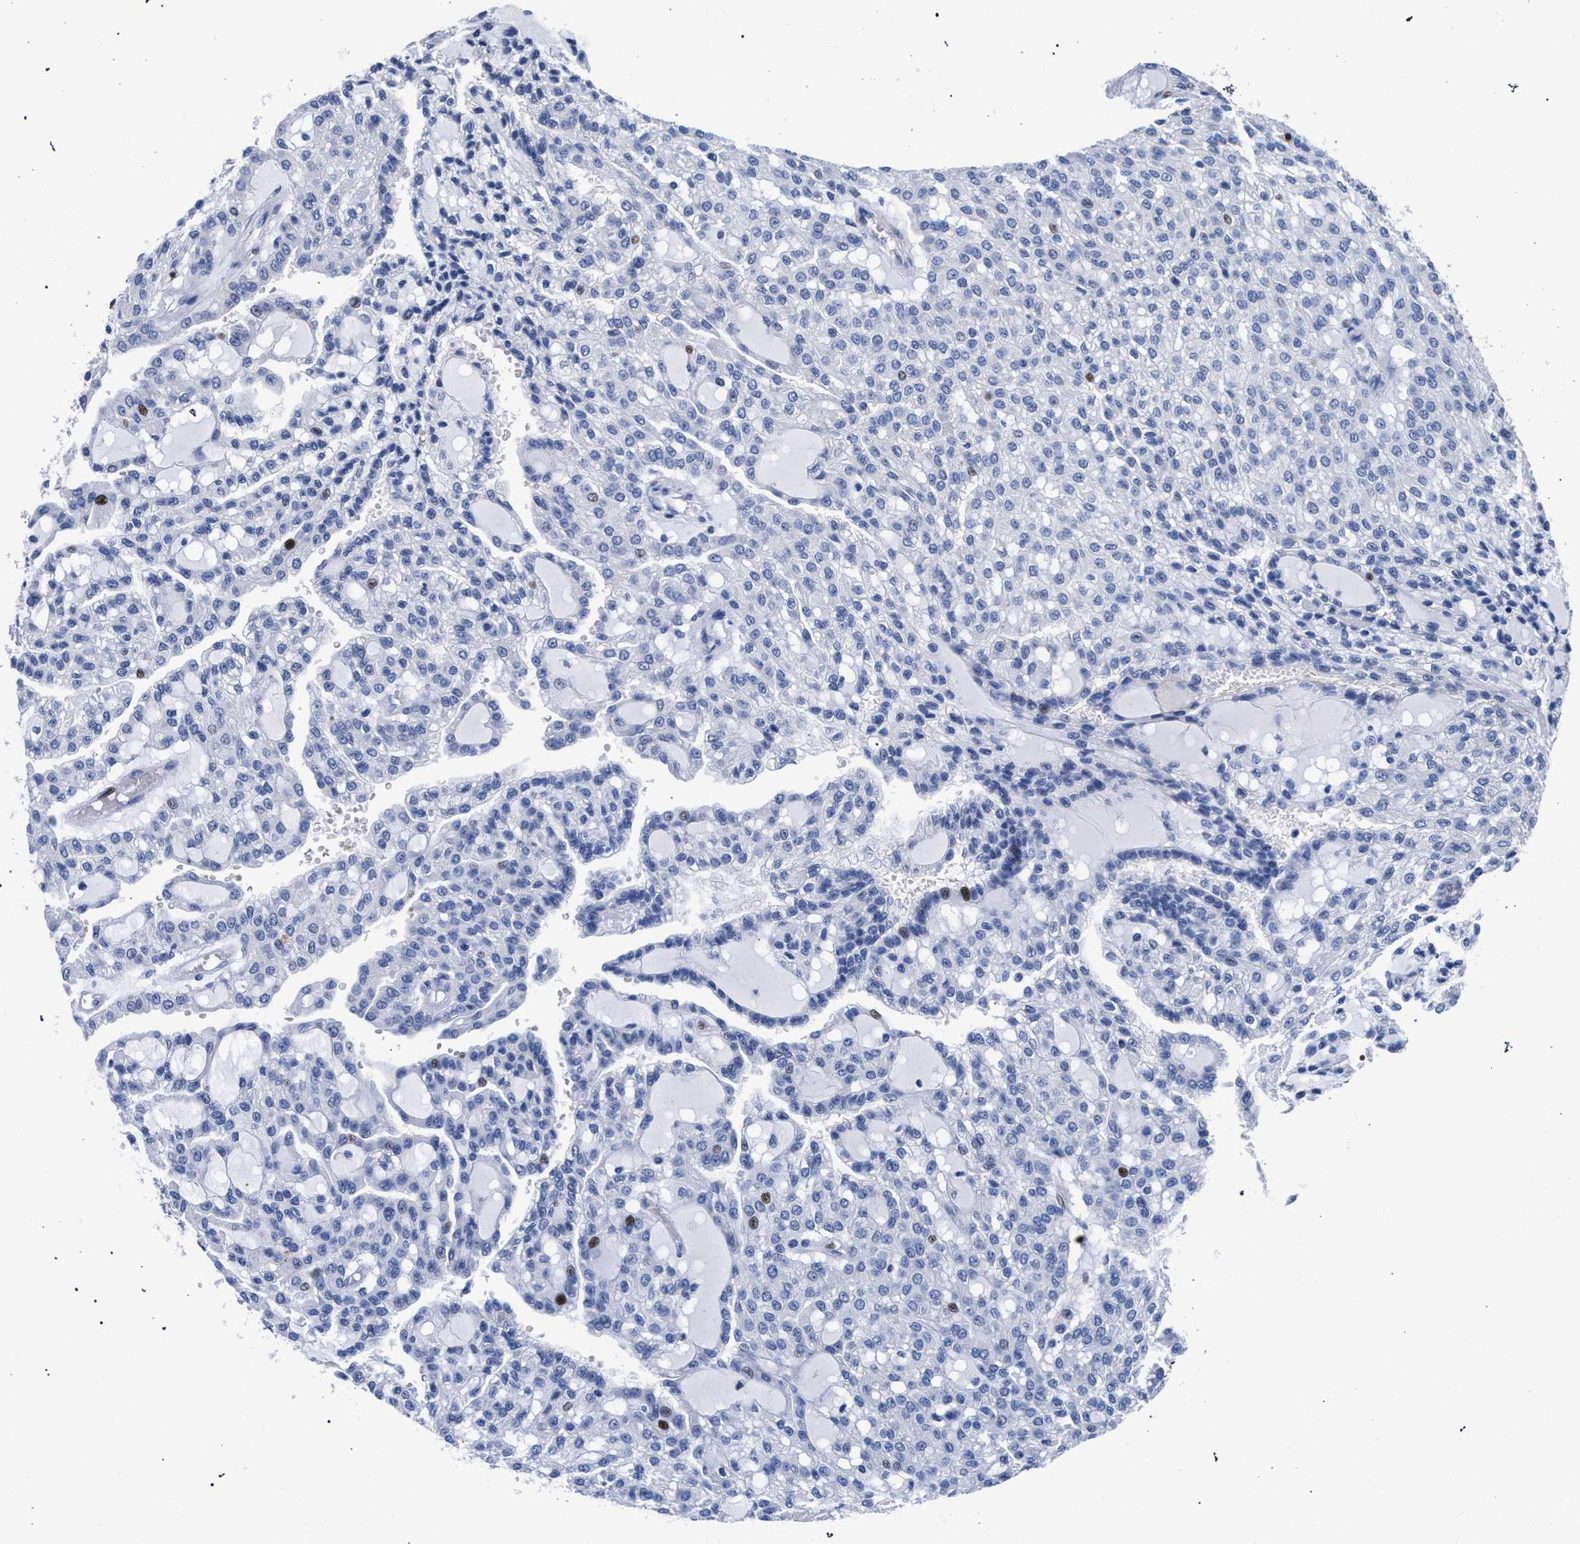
{"staining": {"intensity": "strong", "quantity": "<25%", "location": "nuclear"}, "tissue": "renal cancer", "cell_type": "Tumor cells", "image_type": "cancer", "snomed": [{"axis": "morphology", "description": "Adenocarcinoma, NOS"}, {"axis": "topography", "description": "Kidney"}], "caption": "A histopathology image of human renal adenocarcinoma stained for a protein shows strong nuclear brown staining in tumor cells.", "gene": "KLRK1", "patient": {"sex": "male", "age": 63}}